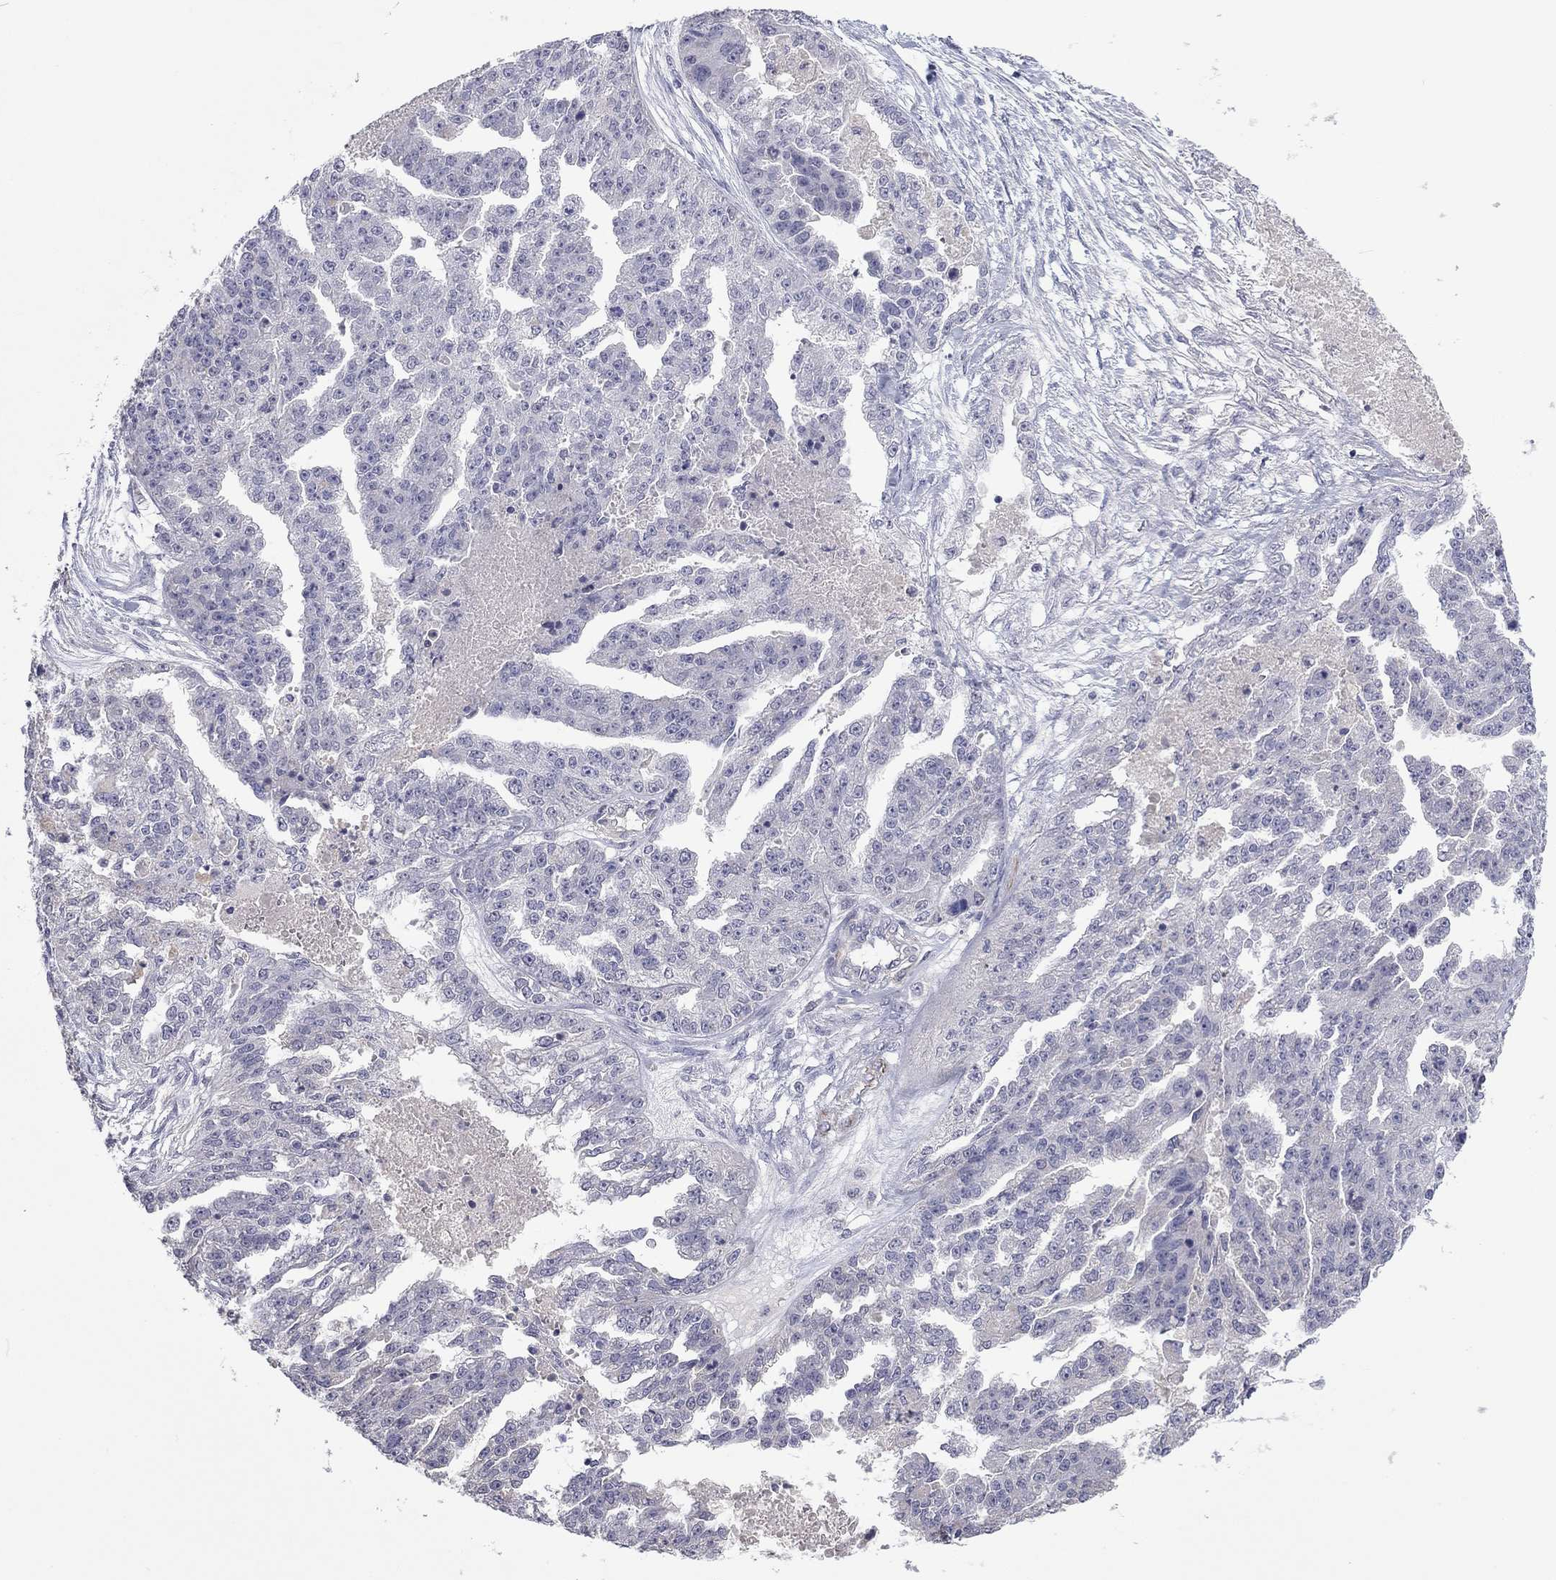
{"staining": {"intensity": "negative", "quantity": "none", "location": "none"}, "tissue": "ovarian cancer", "cell_type": "Tumor cells", "image_type": "cancer", "snomed": [{"axis": "morphology", "description": "Cystadenocarcinoma, serous, NOS"}, {"axis": "topography", "description": "Ovary"}], "caption": "Protein analysis of ovarian cancer demonstrates no significant staining in tumor cells.", "gene": "IP6K3", "patient": {"sex": "female", "age": 58}}